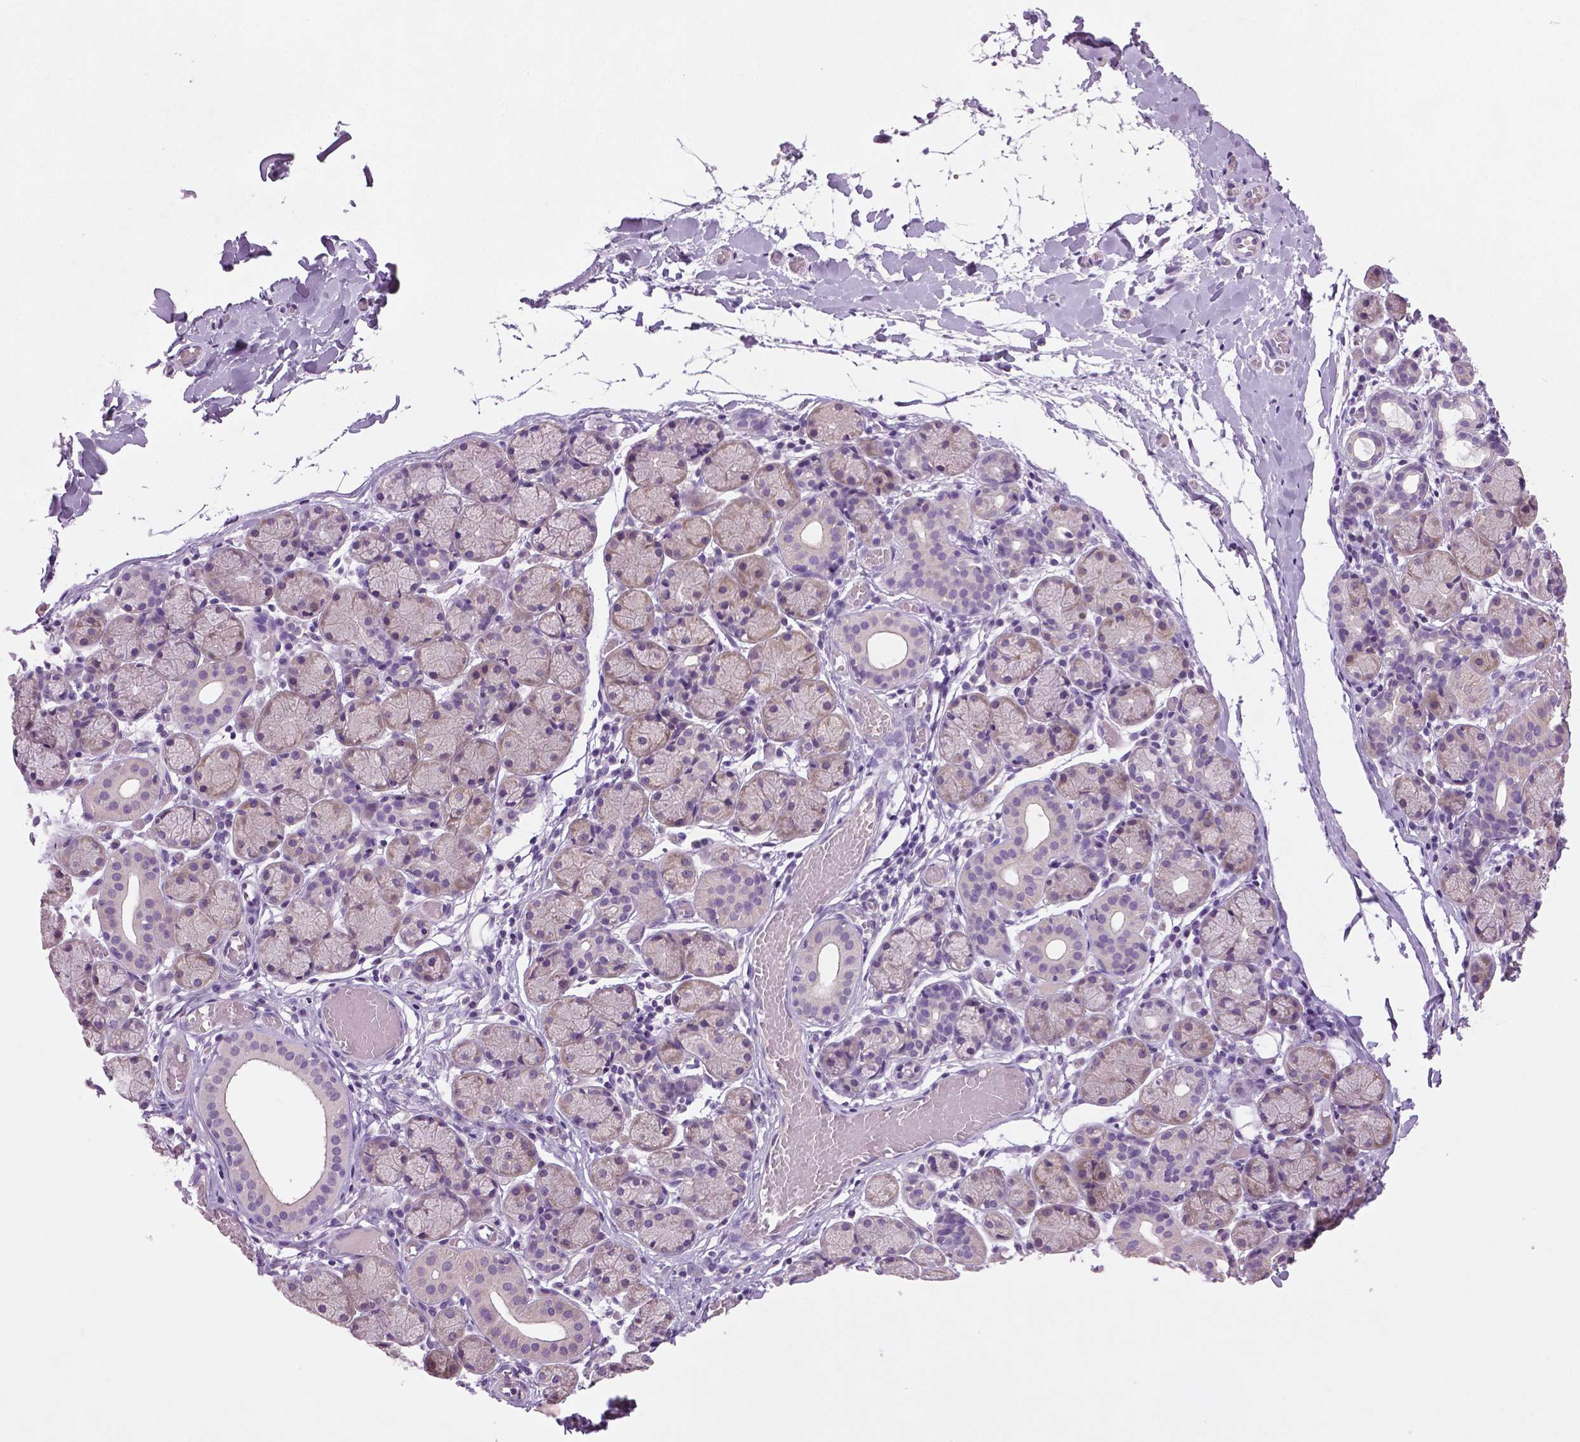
{"staining": {"intensity": "weak", "quantity": "<25%", "location": "cytoplasmic/membranous"}, "tissue": "salivary gland", "cell_type": "Glandular cells", "image_type": "normal", "snomed": [{"axis": "morphology", "description": "Normal tissue, NOS"}, {"axis": "topography", "description": "Salivary gland"}], "caption": "Micrograph shows no protein positivity in glandular cells of unremarkable salivary gland.", "gene": "DNAH12", "patient": {"sex": "female", "age": 24}}